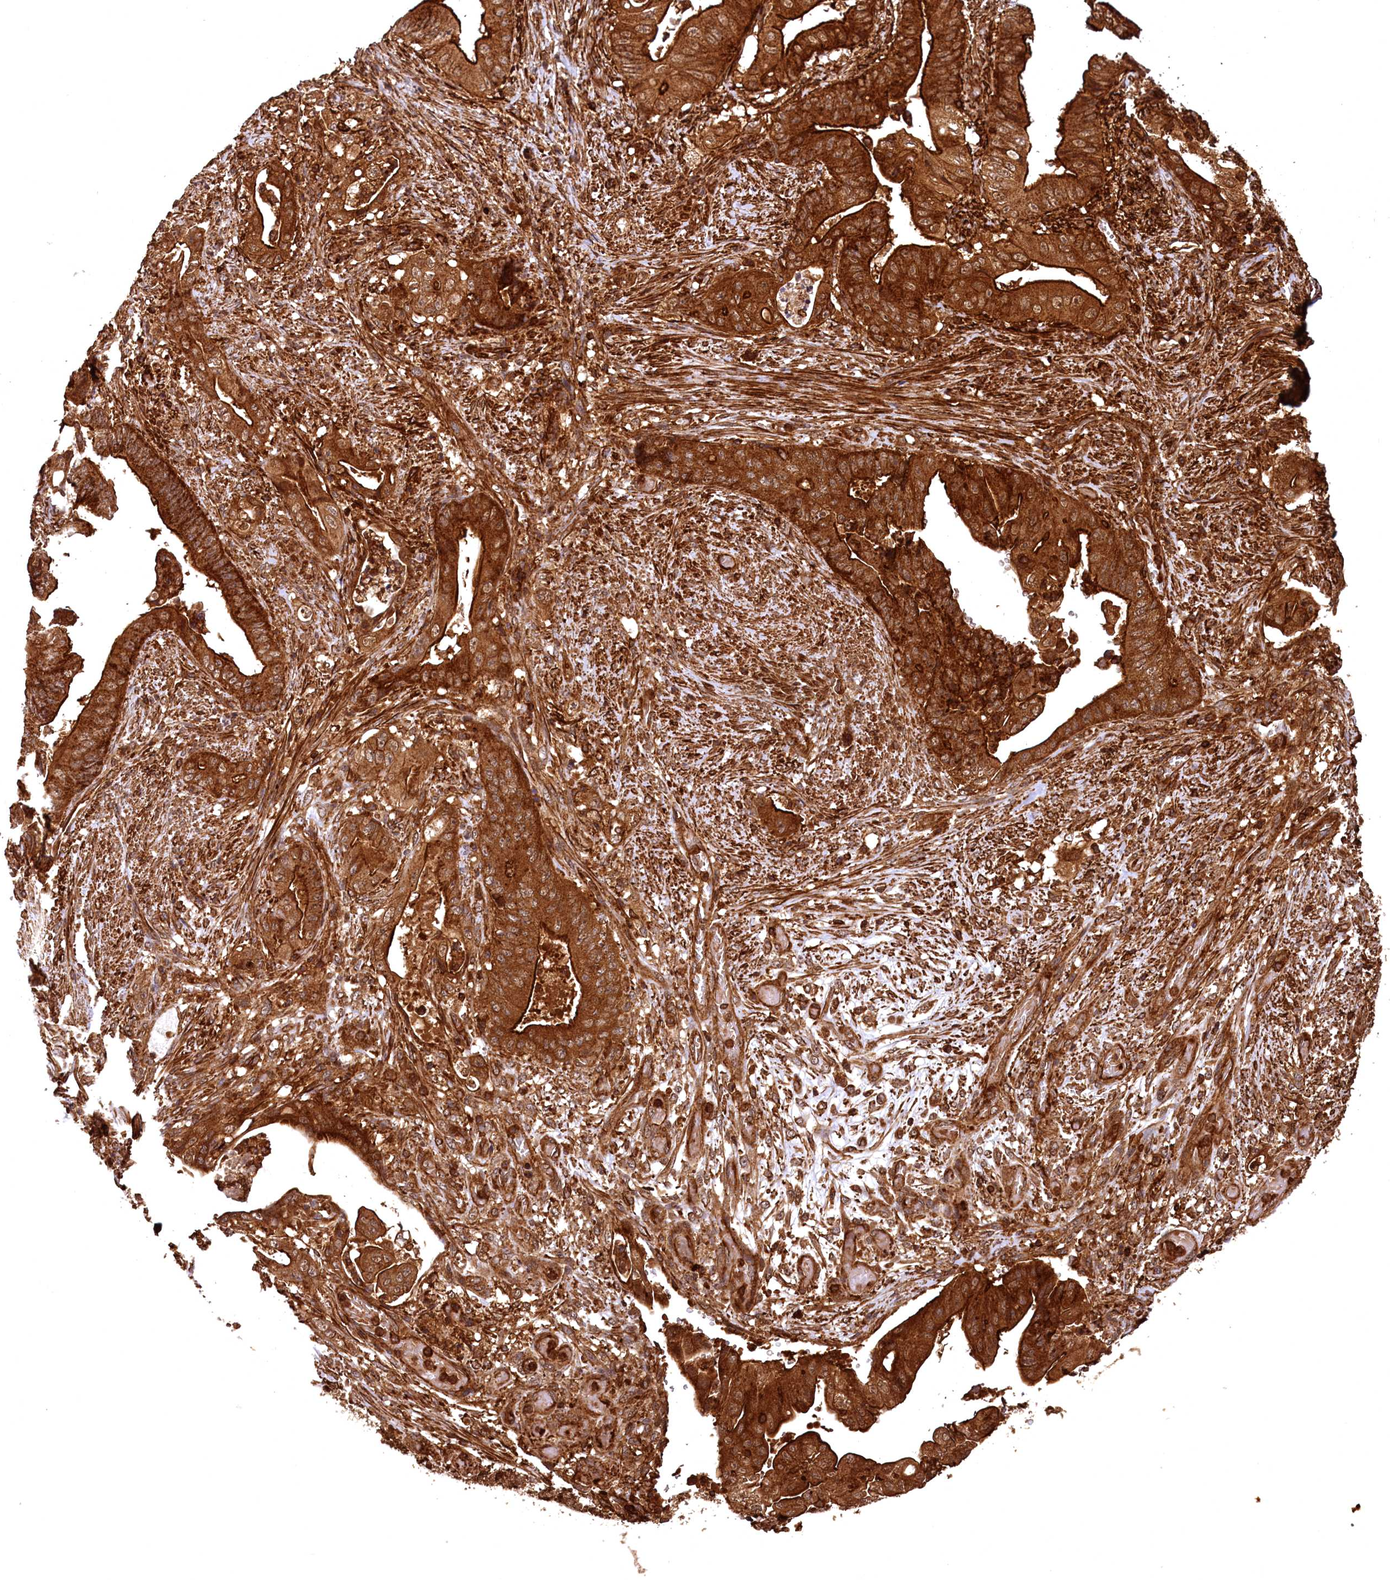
{"staining": {"intensity": "strong", "quantity": ">75%", "location": "cytoplasmic/membranous"}, "tissue": "stomach cancer", "cell_type": "Tumor cells", "image_type": "cancer", "snomed": [{"axis": "morphology", "description": "Adenocarcinoma, NOS"}, {"axis": "topography", "description": "Stomach"}], "caption": "This photomicrograph demonstrates immunohistochemistry staining of human adenocarcinoma (stomach), with high strong cytoplasmic/membranous staining in approximately >75% of tumor cells.", "gene": "STUB1", "patient": {"sex": "female", "age": 73}}